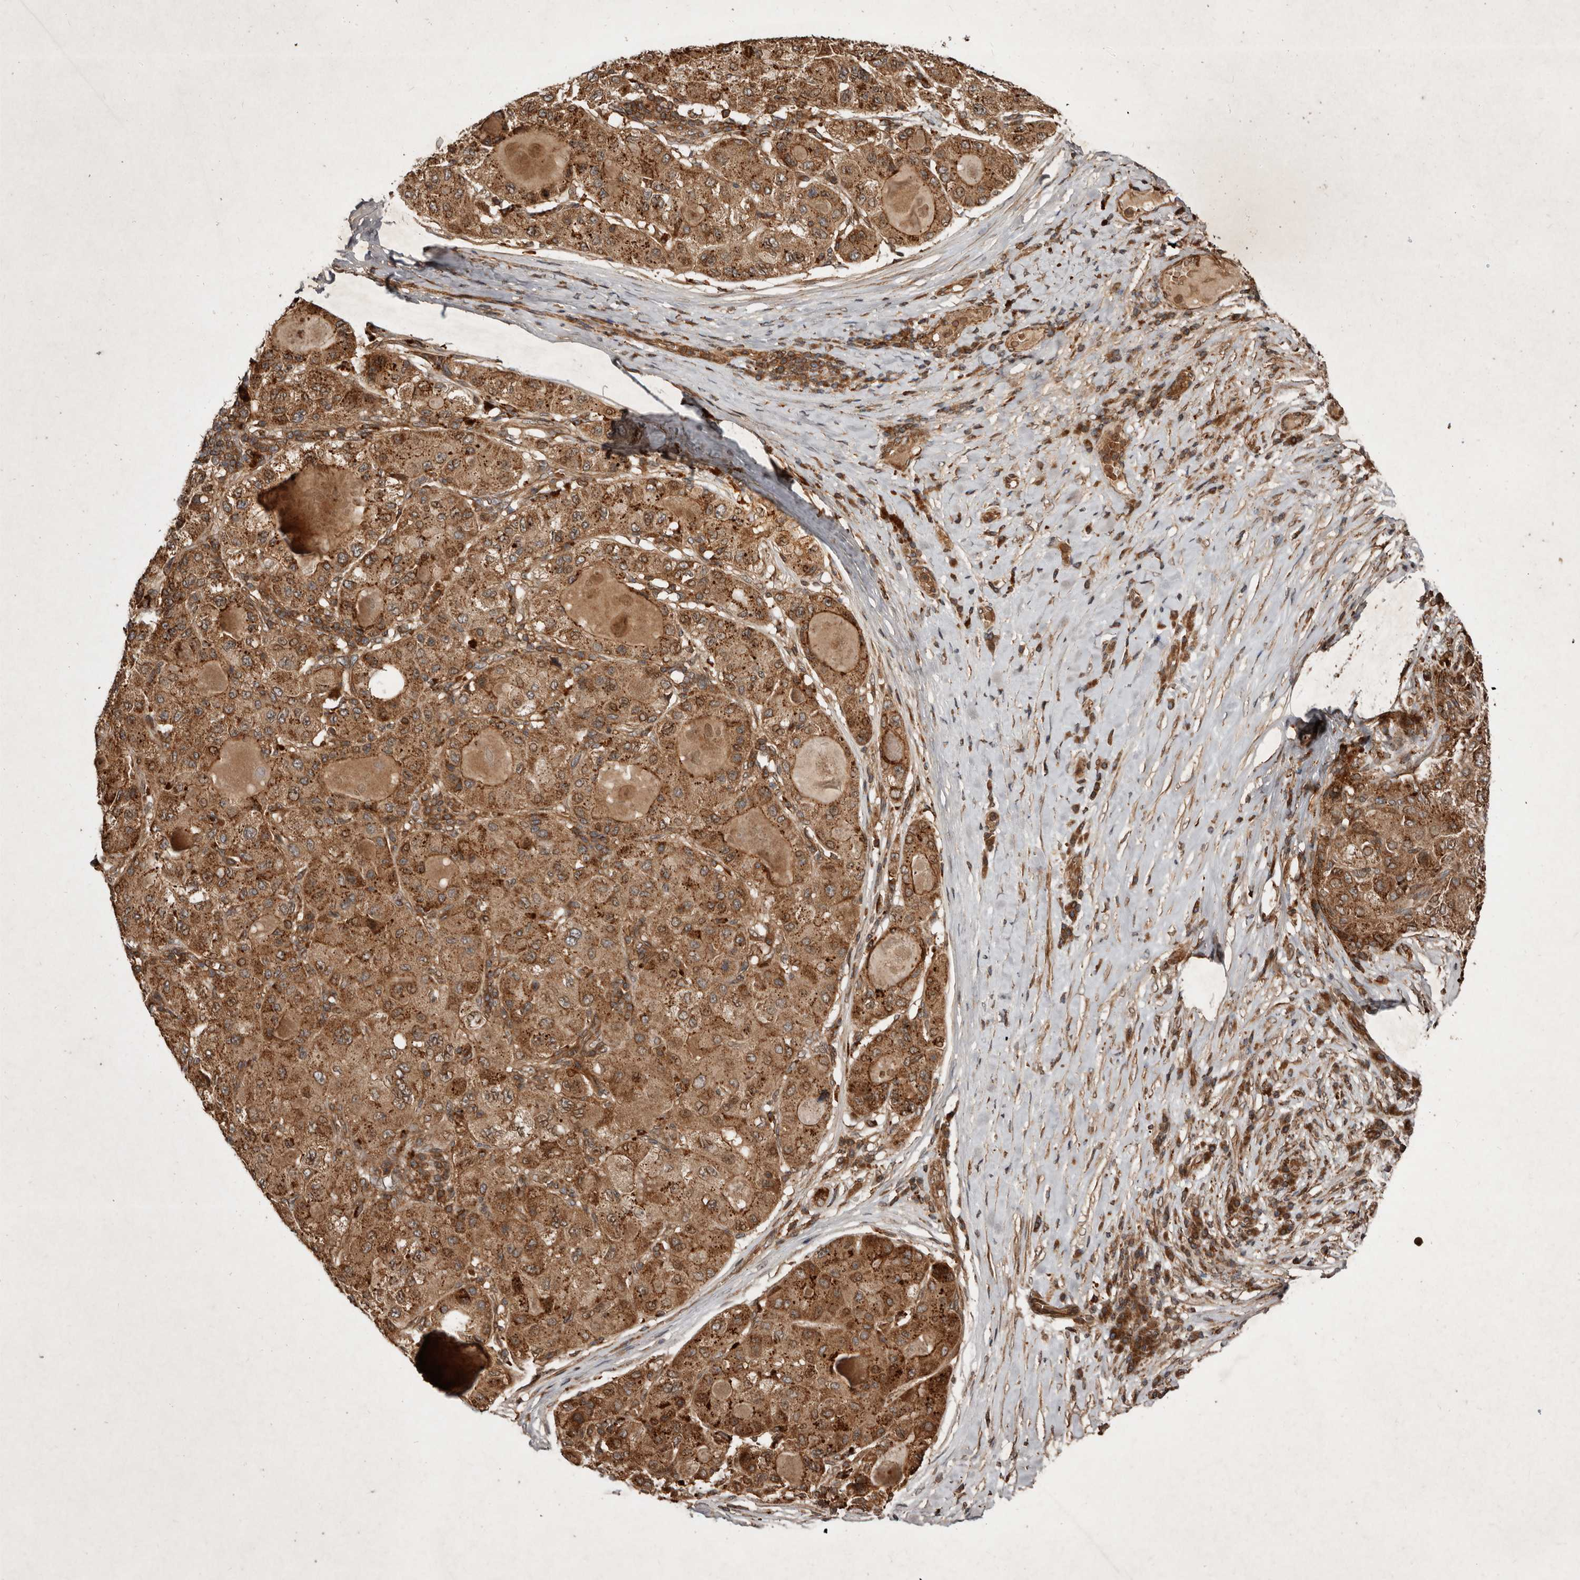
{"staining": {"intensity": "strong", "quantity": ">75%", "location": "cytoplasmic/membranous"}, "tissue": "liver cancer", "cell_type": "Tumor cells", "image_type": "cancer", "snomed": [{"axis": "morphology", "description": "Carcinoma, Hepatocellular, NOS"}, {"axis": "topography", "description": "Liver"}], "caption": "Immunohistochemistry micrograph of hepatocellular carcinoma (liver) stained for a protein (brown), which shows high levels of strong cytoplasmic/membranous staining in approximately >75% of tumor cells.", "gene": "STK36", "patient": {"sex": "male", "age": 80}}